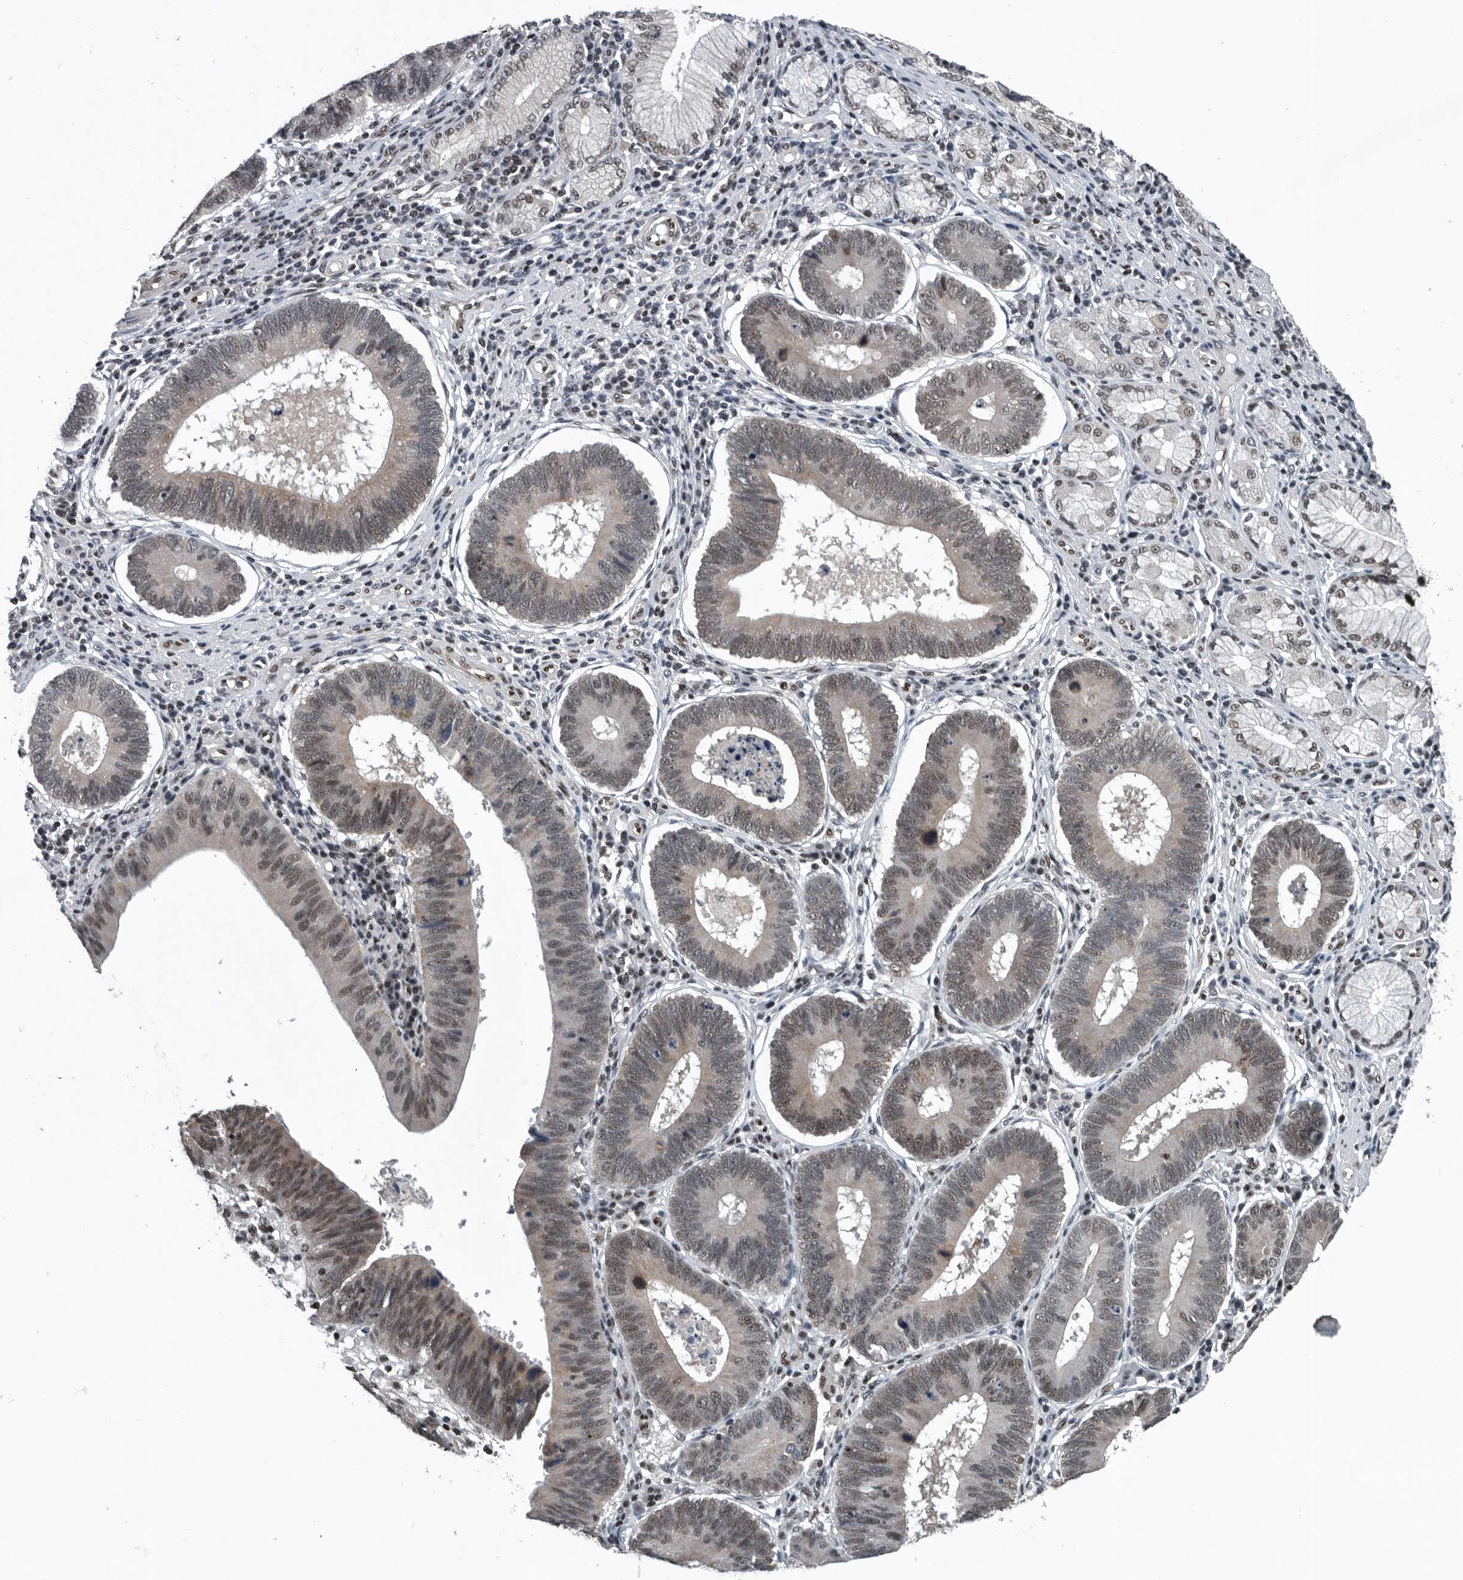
{"staining": {"intensity": "weak", "quantity": "25%-75%", "location": "nuclear"}, "tissue": "stomach cancer", "cell_type": "Tumor cells", "image_type": "cancer", "snomed": [{"axis": "morphology", "description": "Adenocarcinoma, NOS"}, {"axis": "topography", "description": "Stomach"}], "caption": "Stomach cancer stained with DAB IHC reveals low levels of weak nuclear positivity in about 25%-75% of tumor cells.", "gene": "SENP7", "patient": {"sex": "male", "age": 59}}